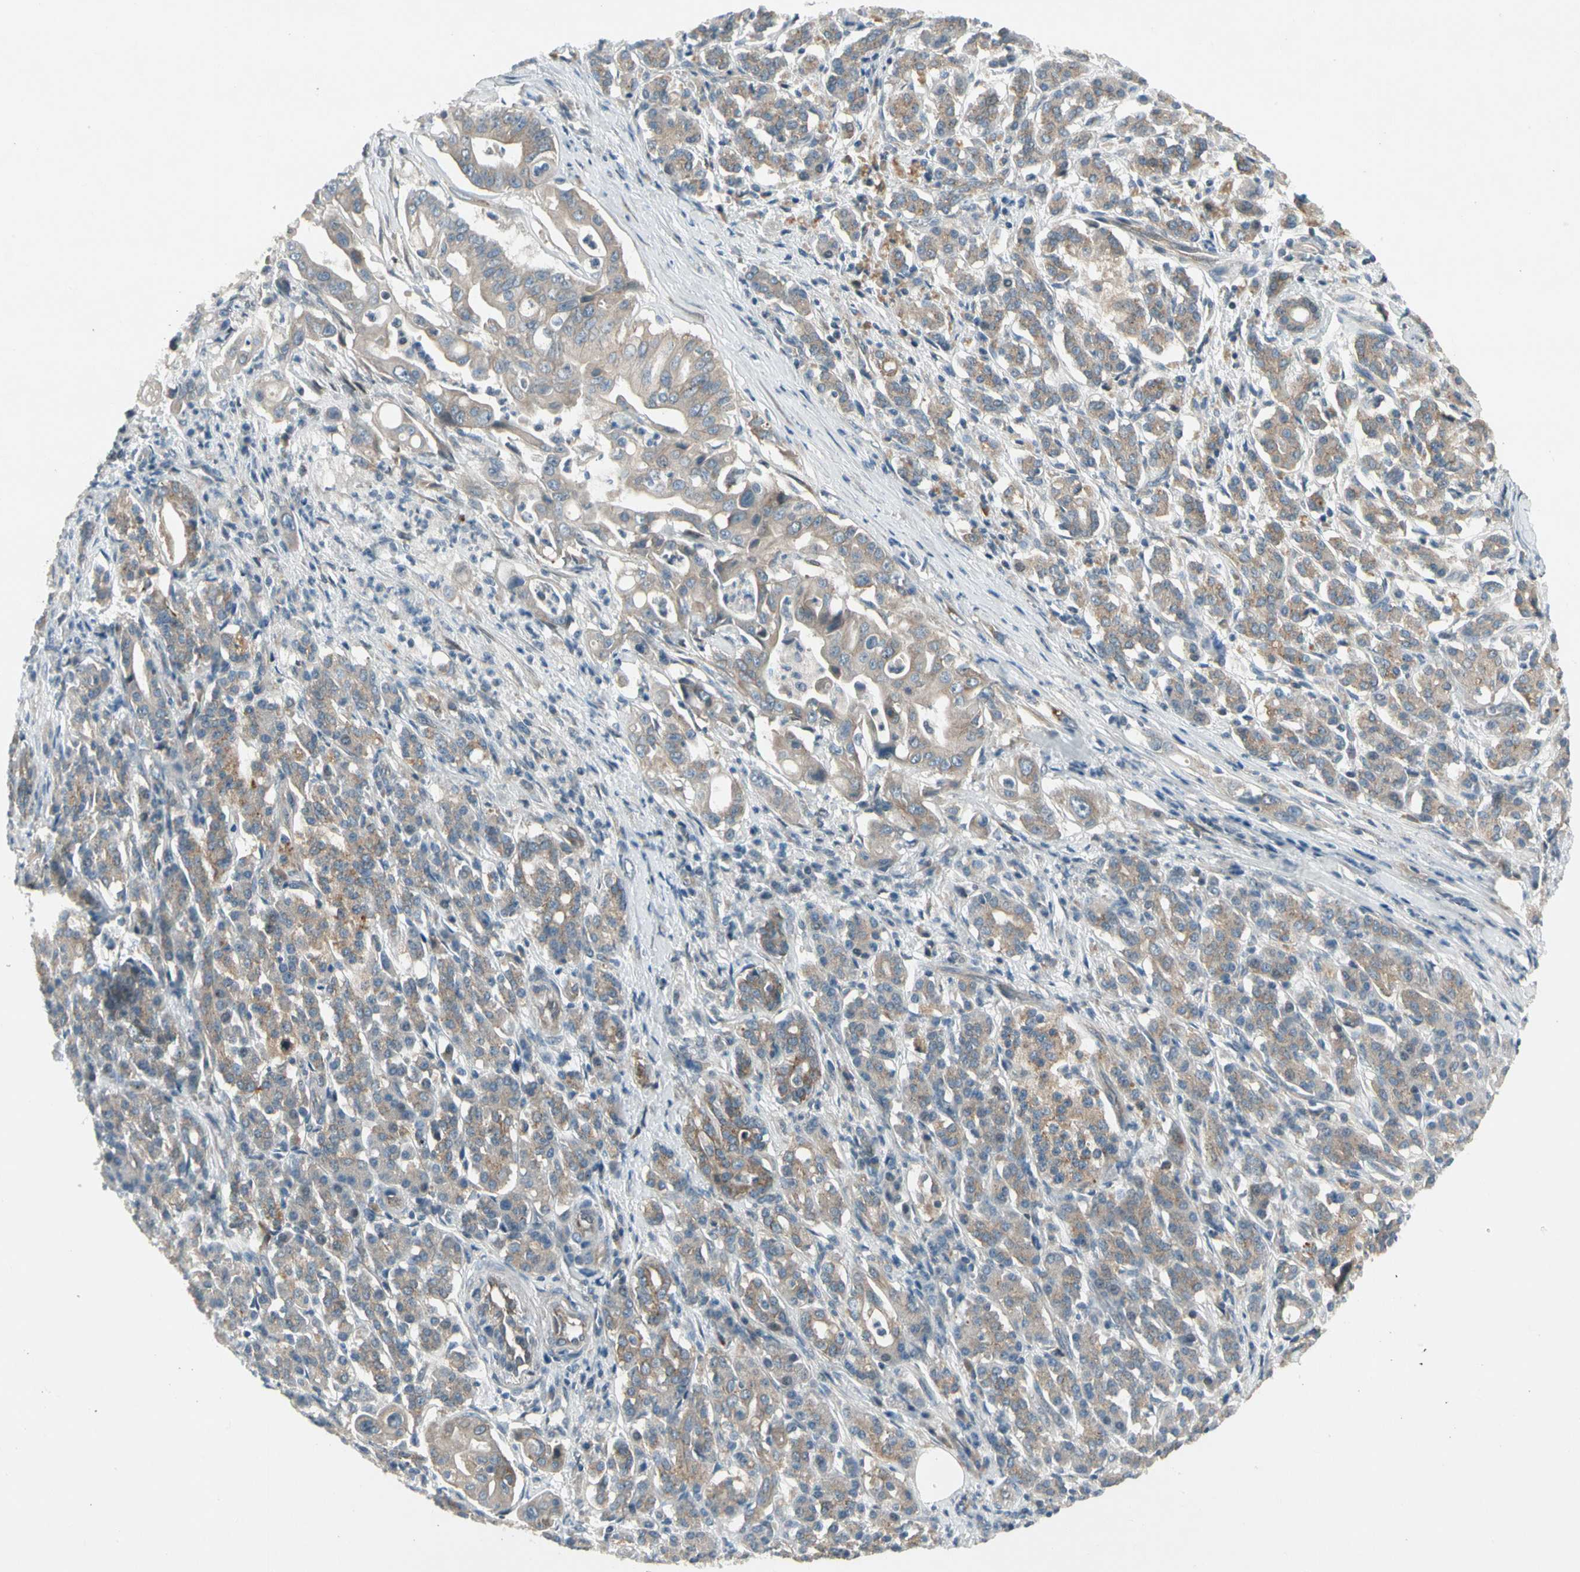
{"staining": {"intensity": "weak", "quantity": ">75%", "location": "cytoplasmic/membranous"}, "tissue": "pancreatic cancer", "cell_type": "Tumor cells", "image_type": "cancer", "snomed": [{"axis": "morphology", "description": "Normal tissue, NOS"}, {"axis": "topography", "description": "Pancreas"}], "caption": "Pancreatic cancer stained with a protein marker shows weak staining in tumor cells.", "gene": "PANK2", "patient": {"sex": "male", "age": 42}}